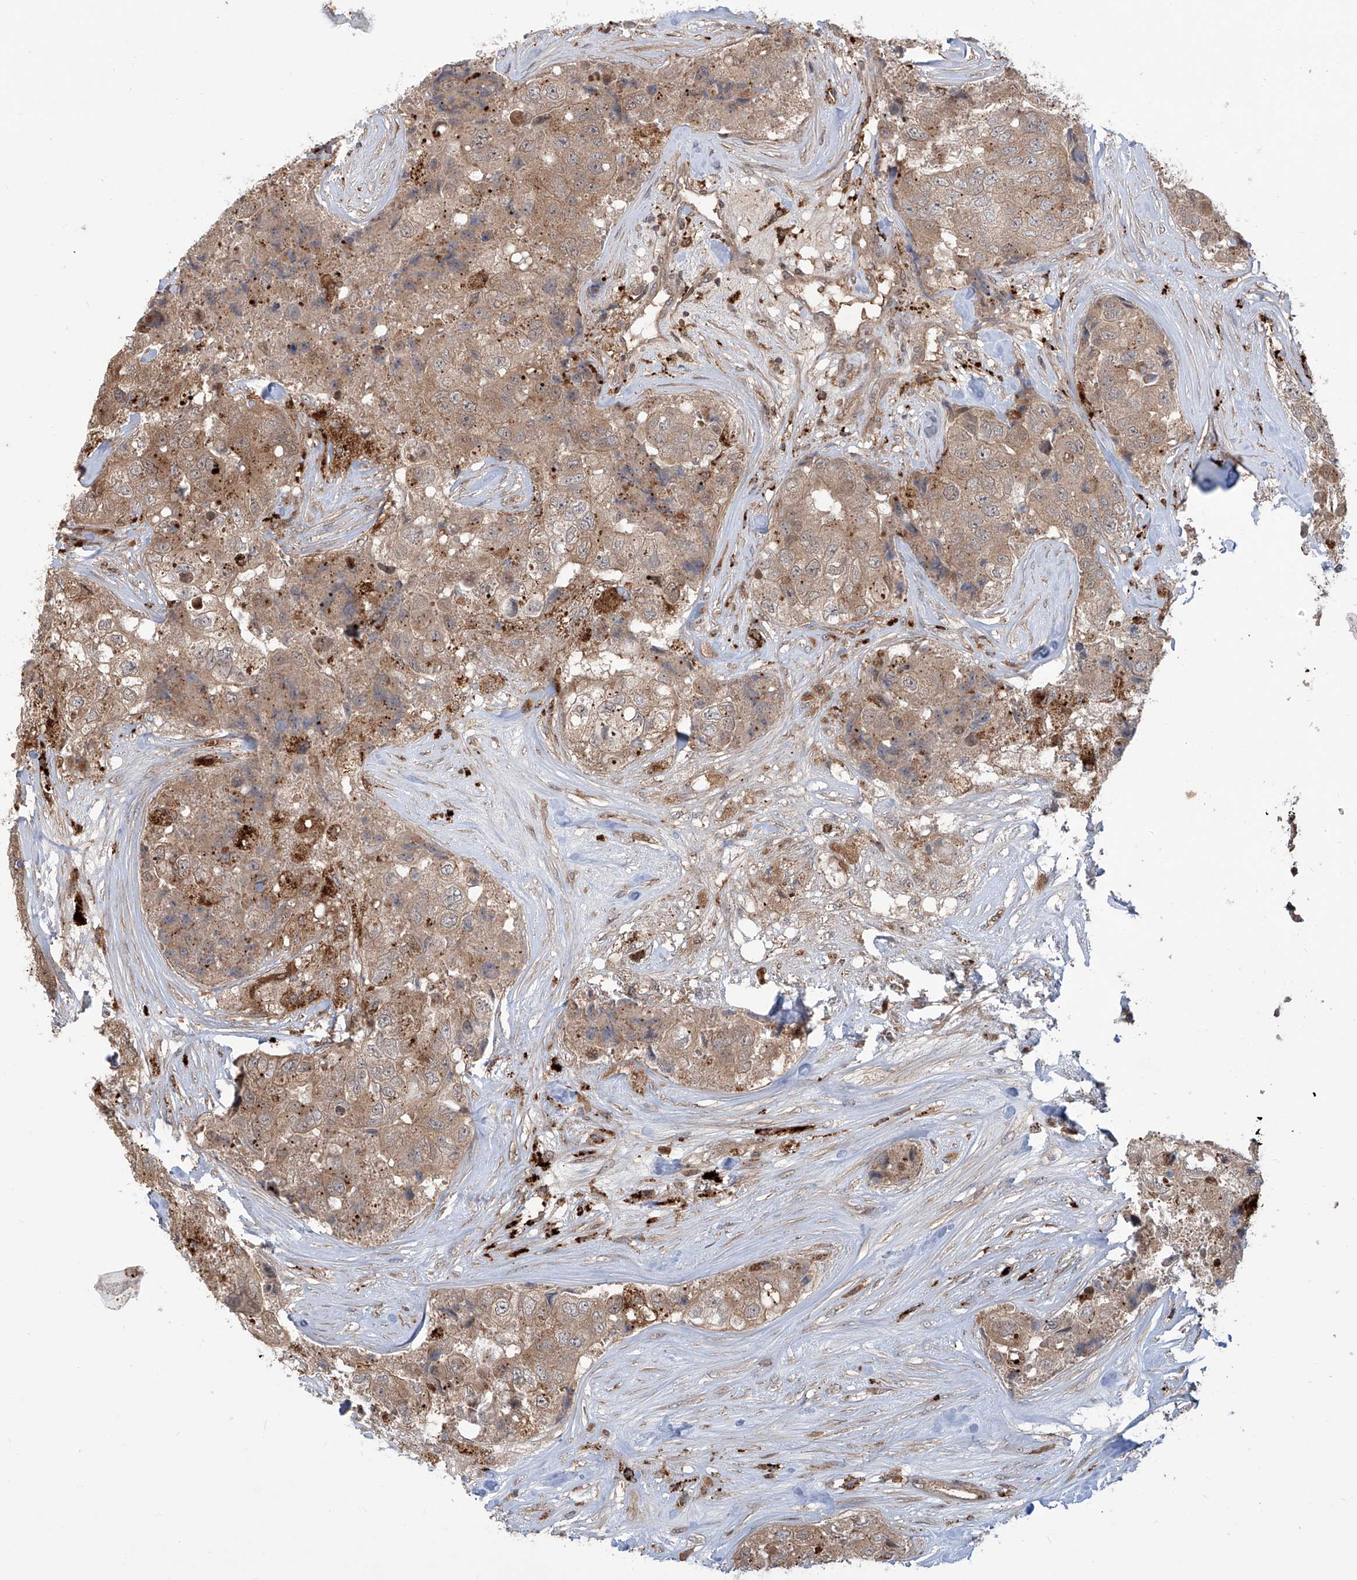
{"staining": {"intensity": "moderate", "quantity": ">75%", "location": "cytoplasmic/membranous"}, "tissue": "breast cancer", "cell_type": "Tumor cells", "image_type": "cancer", "snomed": [{"axis": "morphology", "description": "Duct carcinoma"}, {"axis": "topography", "description": "Breast"}], "caption": "An image showing moderate cytoplasmic/membranous expression in approximately >75% of tumor cells in breast cancer (invasive ductal carcinoma), as visualized by brown immunohistochemical staining.", "gene": "HOXC8", "patient": {"sex": "female", "age": 62}}